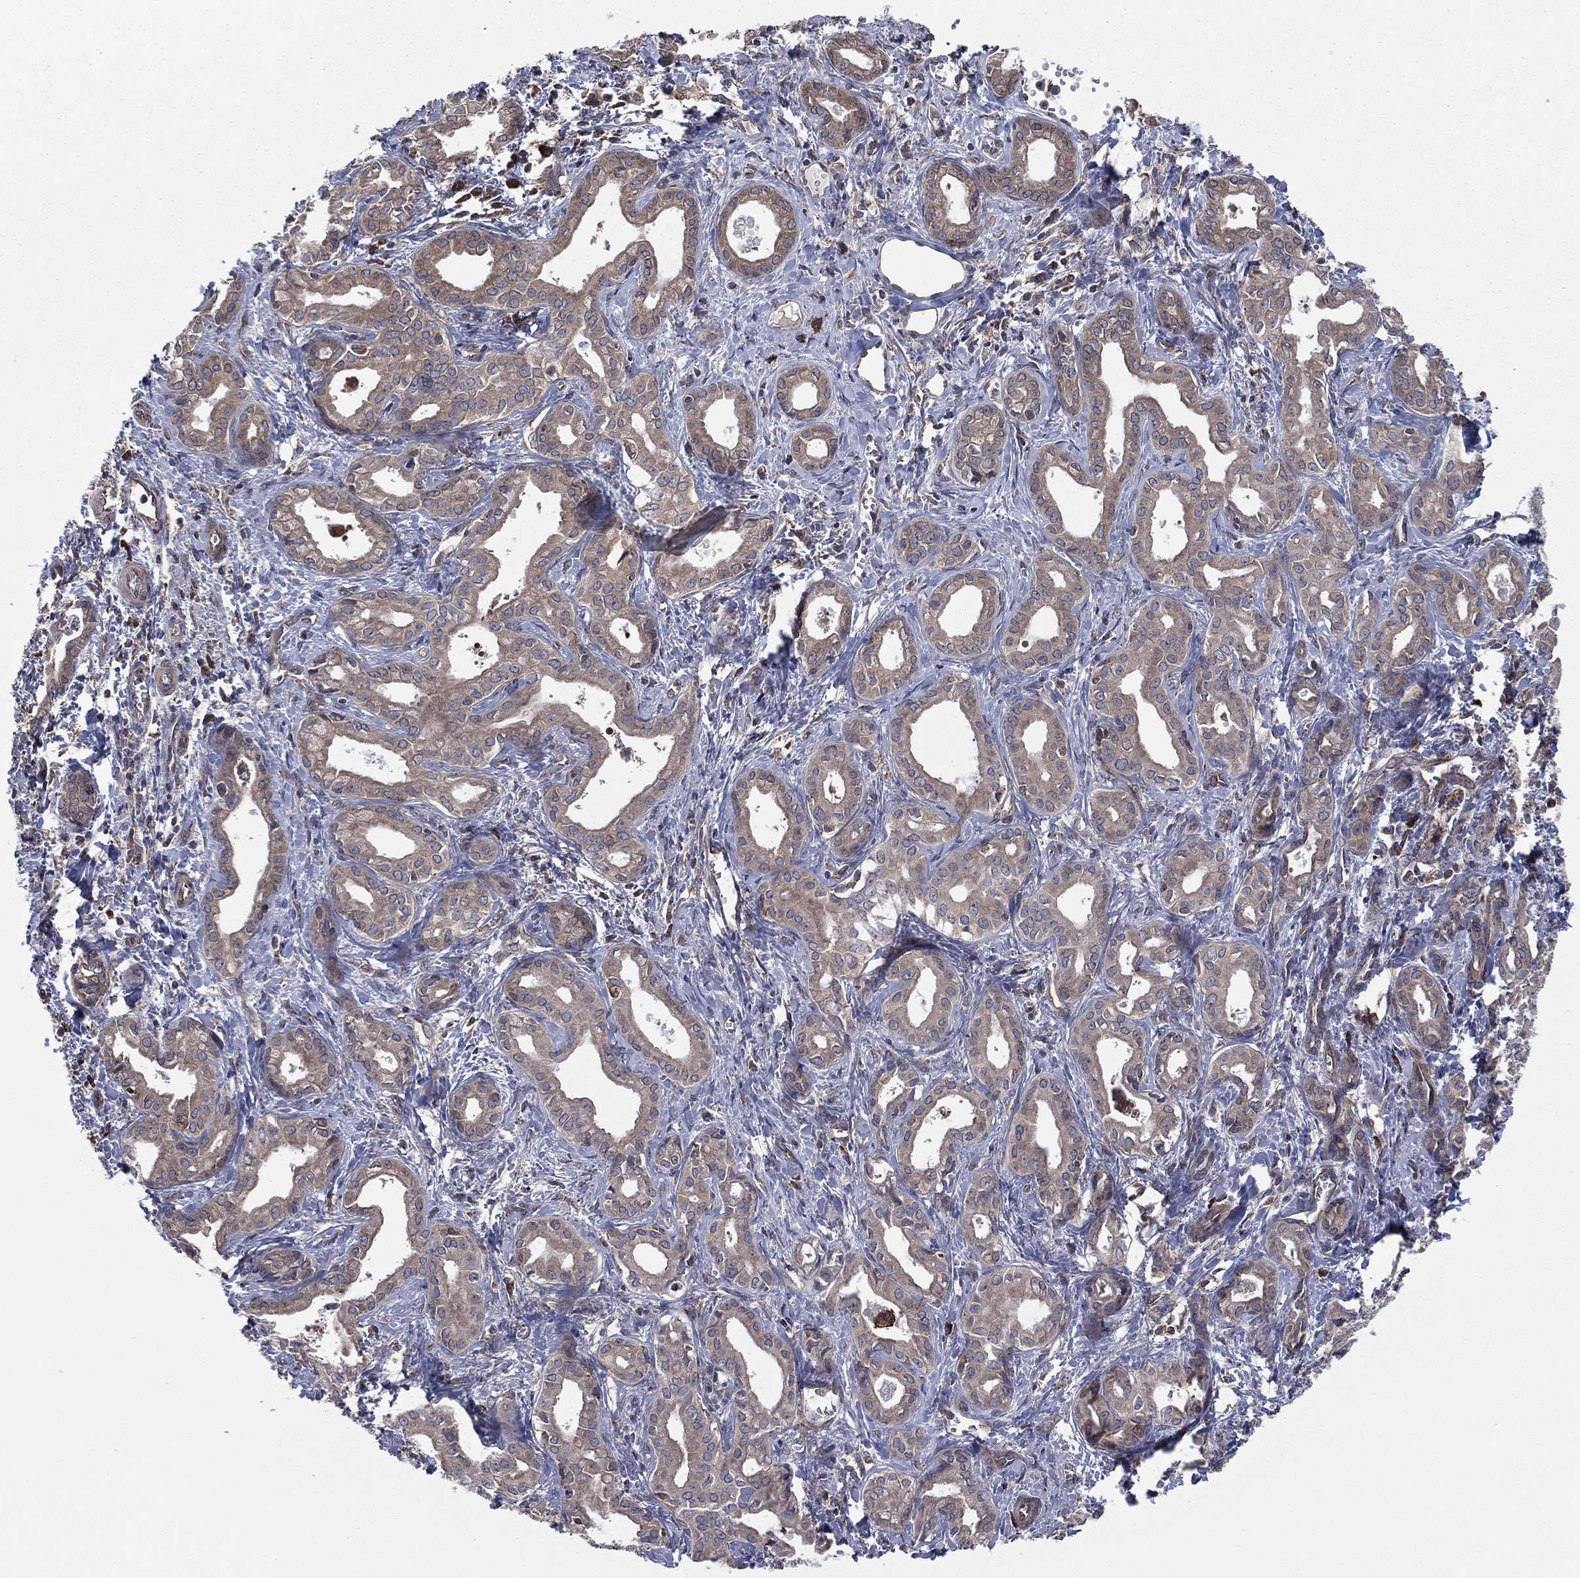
{"staining": {"intensity": "weak", "quantity": "25%-75%", "location": "cytoplasmic/membranous"}, "tissue": "liver cancer", "cell_type": "Tumor cells", "image_type": "cancer", "snomed": [{"axis": "morphology", "description": "Cholangiocarcinoma"}, {"axis": "topography", "description": "Liver"}], "caption": "A histopathology image showing weak cytoplasmic/membranous staining in approximately 25%-75% of tumor cells in liver cancer (cholangiocarcinoma), as visualized by brown immunohistochemical staining.", "gene": "C2orf76", "patient": {"sex": "female", "age": 65}}